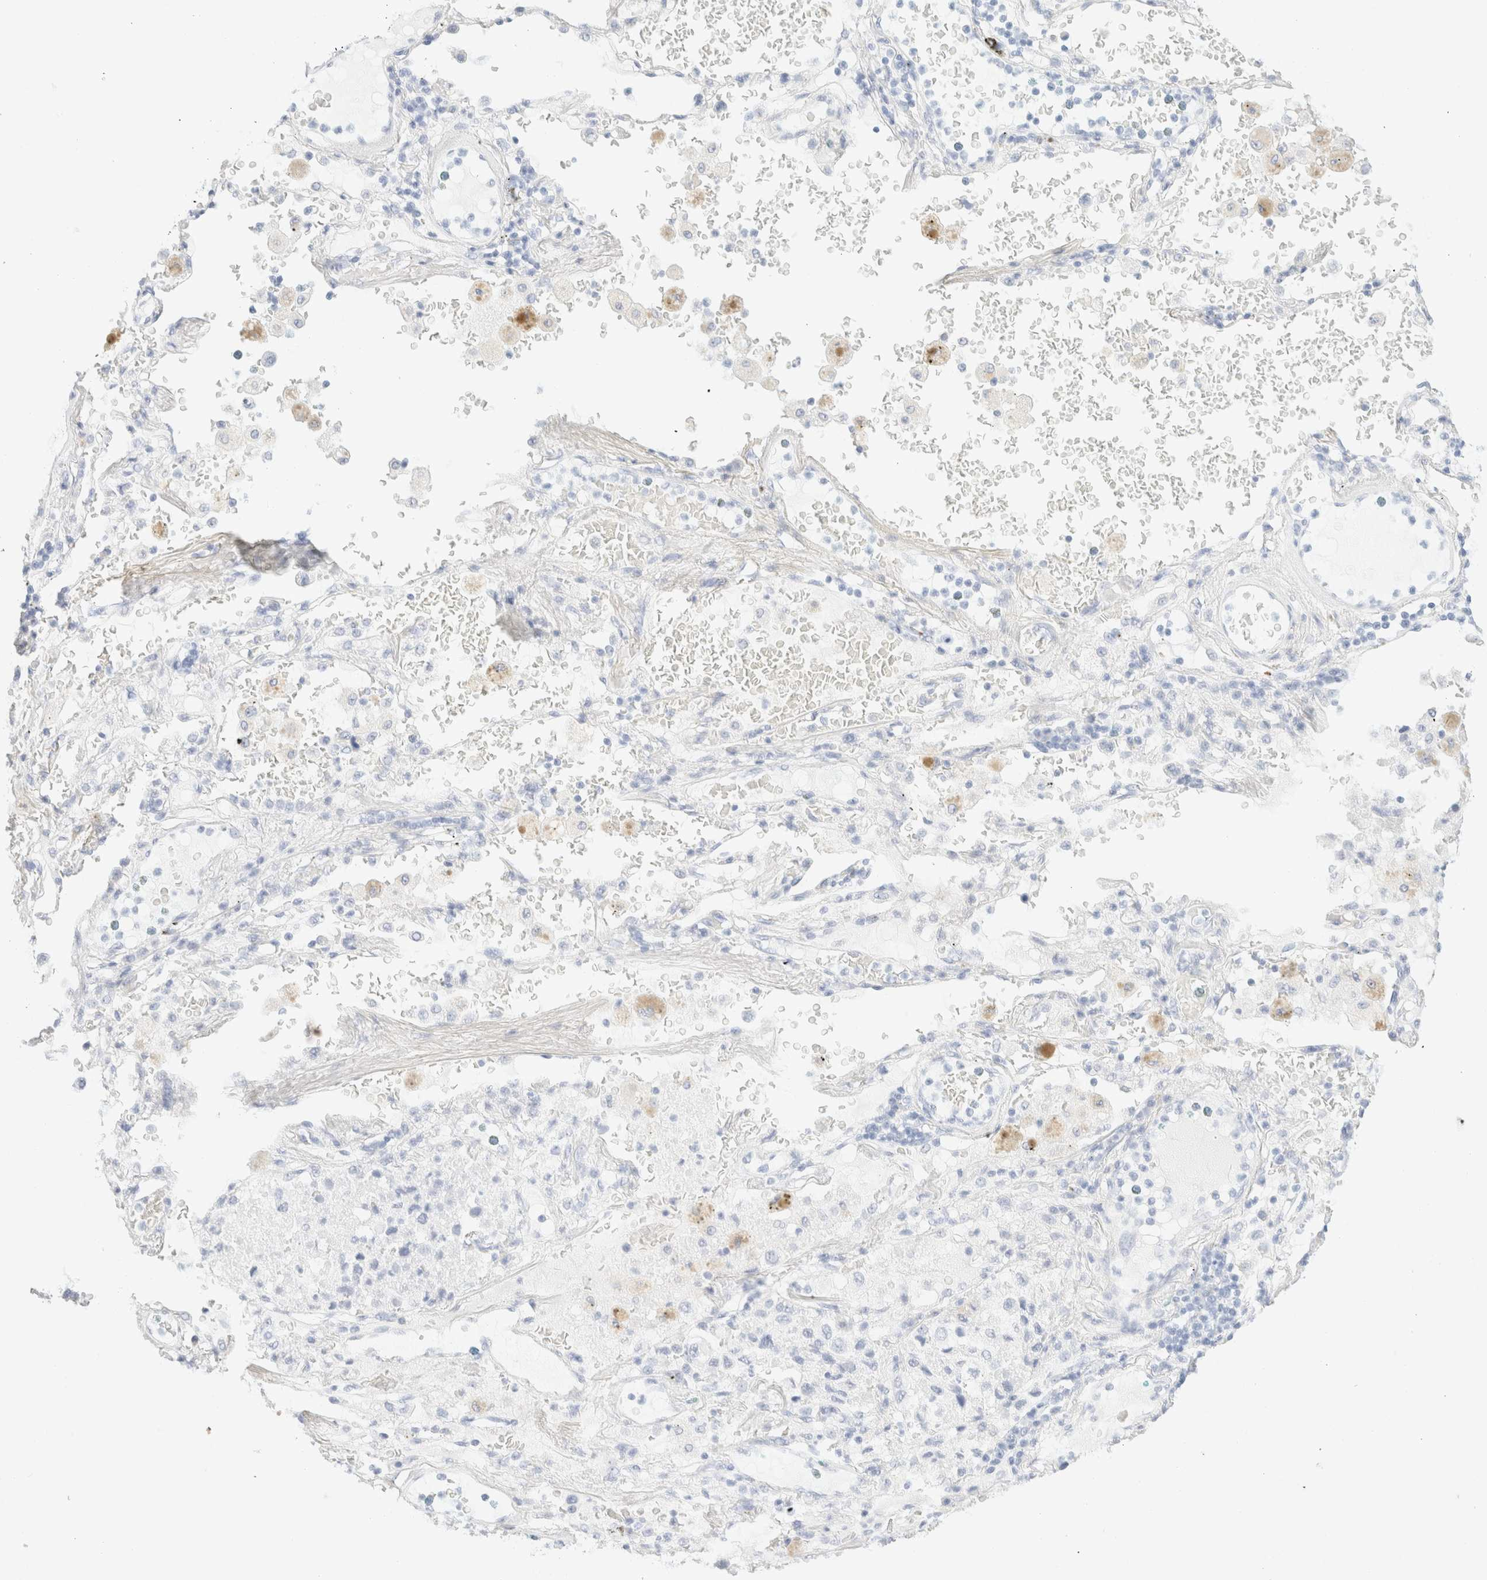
{"staining": {"intensity": "negative", "quantity": "none", "location": "none"}, "tissue": "lung cancer", "cell_type": "Tumor cells", "image_type": "cancer", "snomed": [{"axis": "morphology", "description": "Adenocarcinoma, NOS"}, {"axis": "topography", "description": "Lung"}], "caption": "IHC of human lung adenocarcinoma reveals no staining in tumor cells.", "gene": "KRT15", "patient": {"sex": "male", "age": 63}}